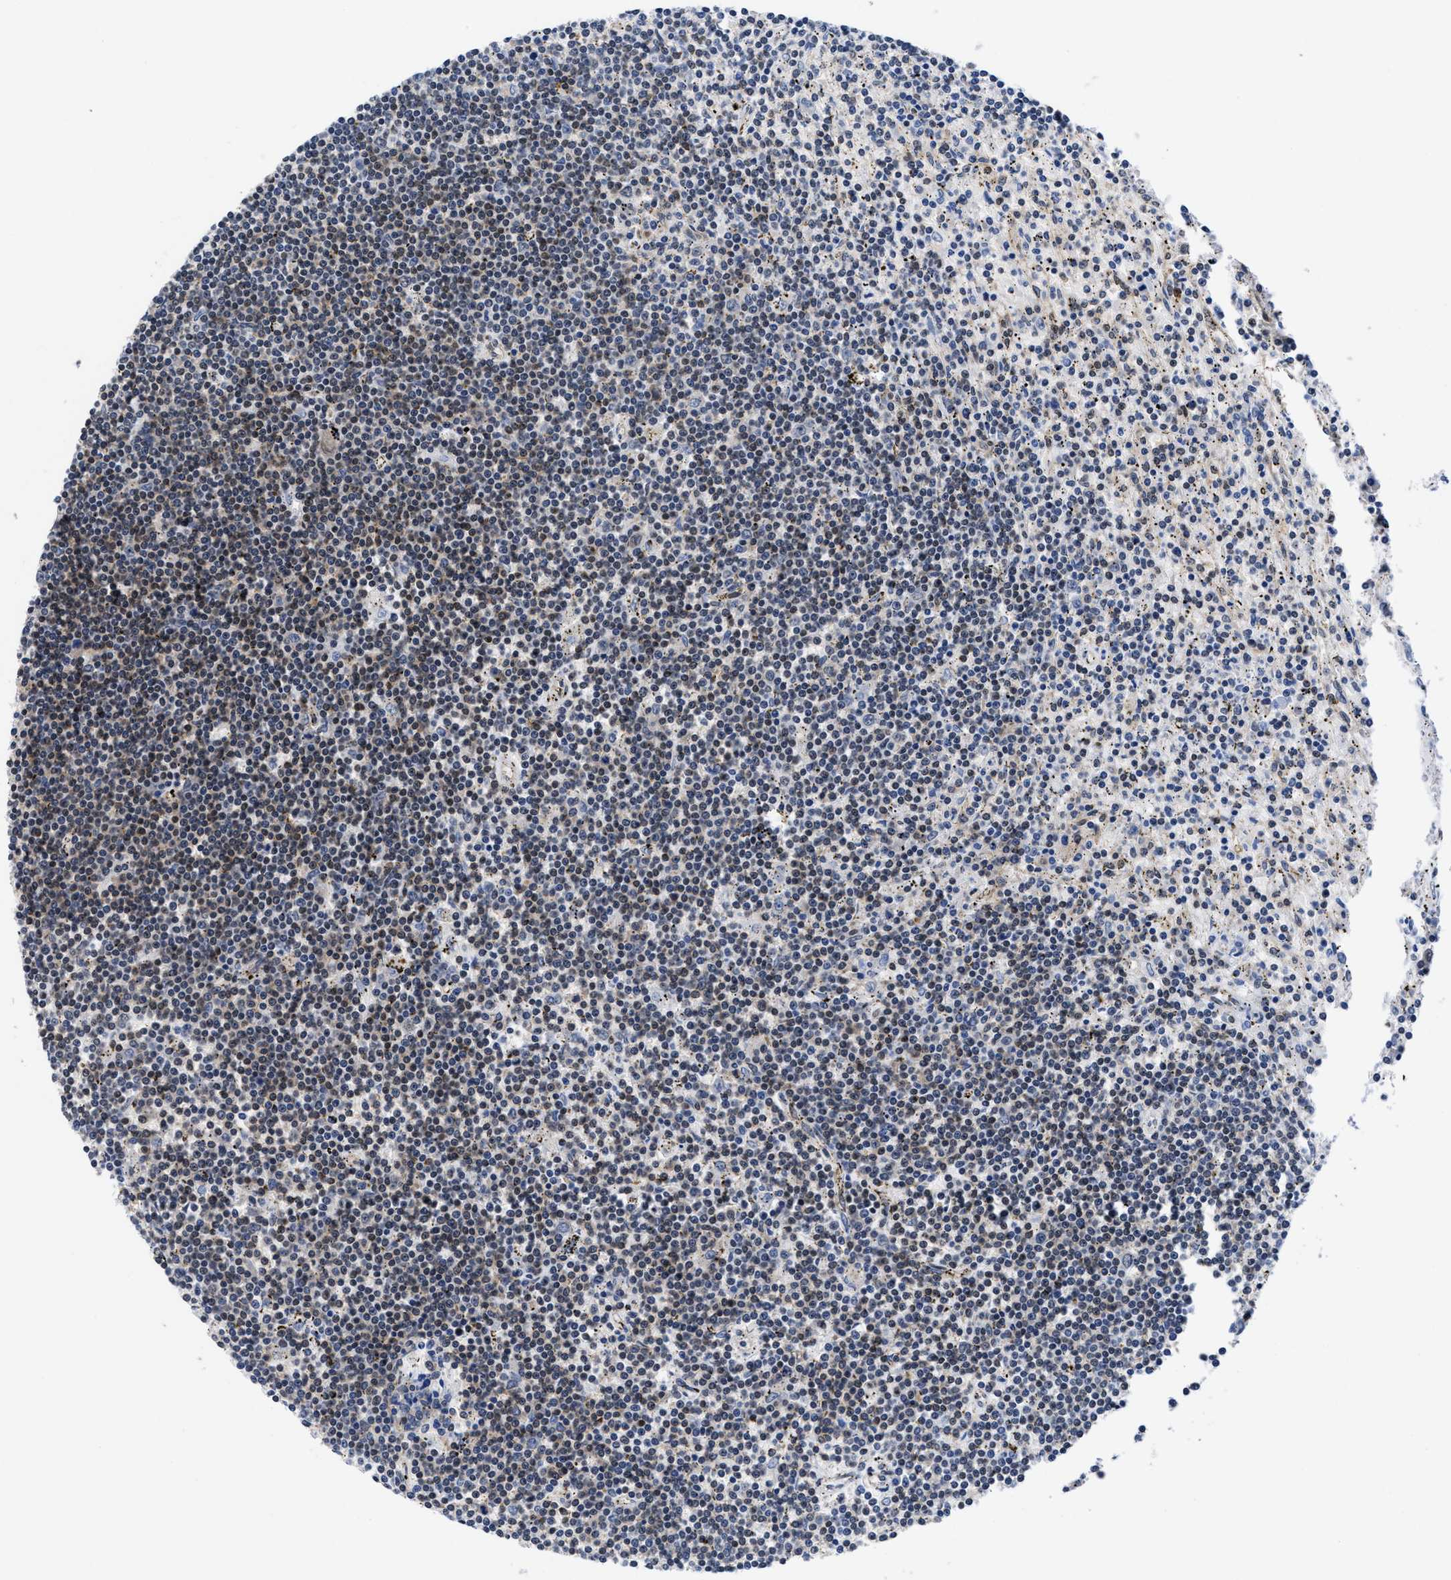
{"staining": {"intensity": "weak", "quantity": "25%-75%", "location": "cytoplasmic/membranous,nuclear"}, "tissue": "lymphoma", "cell_type": "Tumor cells", "image_type": "cancer", "snomed": [{"axis": "morphology", "description": "Malignant lymphoma, non-Hodgkin's type, Low grade"}, {"axis": "topography", "description": "Spleen"}], "caption": "A high-resolution image shows immunohistochemistry staining of low-grade malignant lymphoma, non-Hodgkin's type, which exhibits weak cytoplasmic/membranous and nuclear expression in about 25%-75% of tumor cells. The staining is performed using DAB brown chromogen to label protein expression. The nuclei are counter-stained blue using hematoxylin.", "gene": "ACLY", "patient": {"sex": "male", "age": 76}}